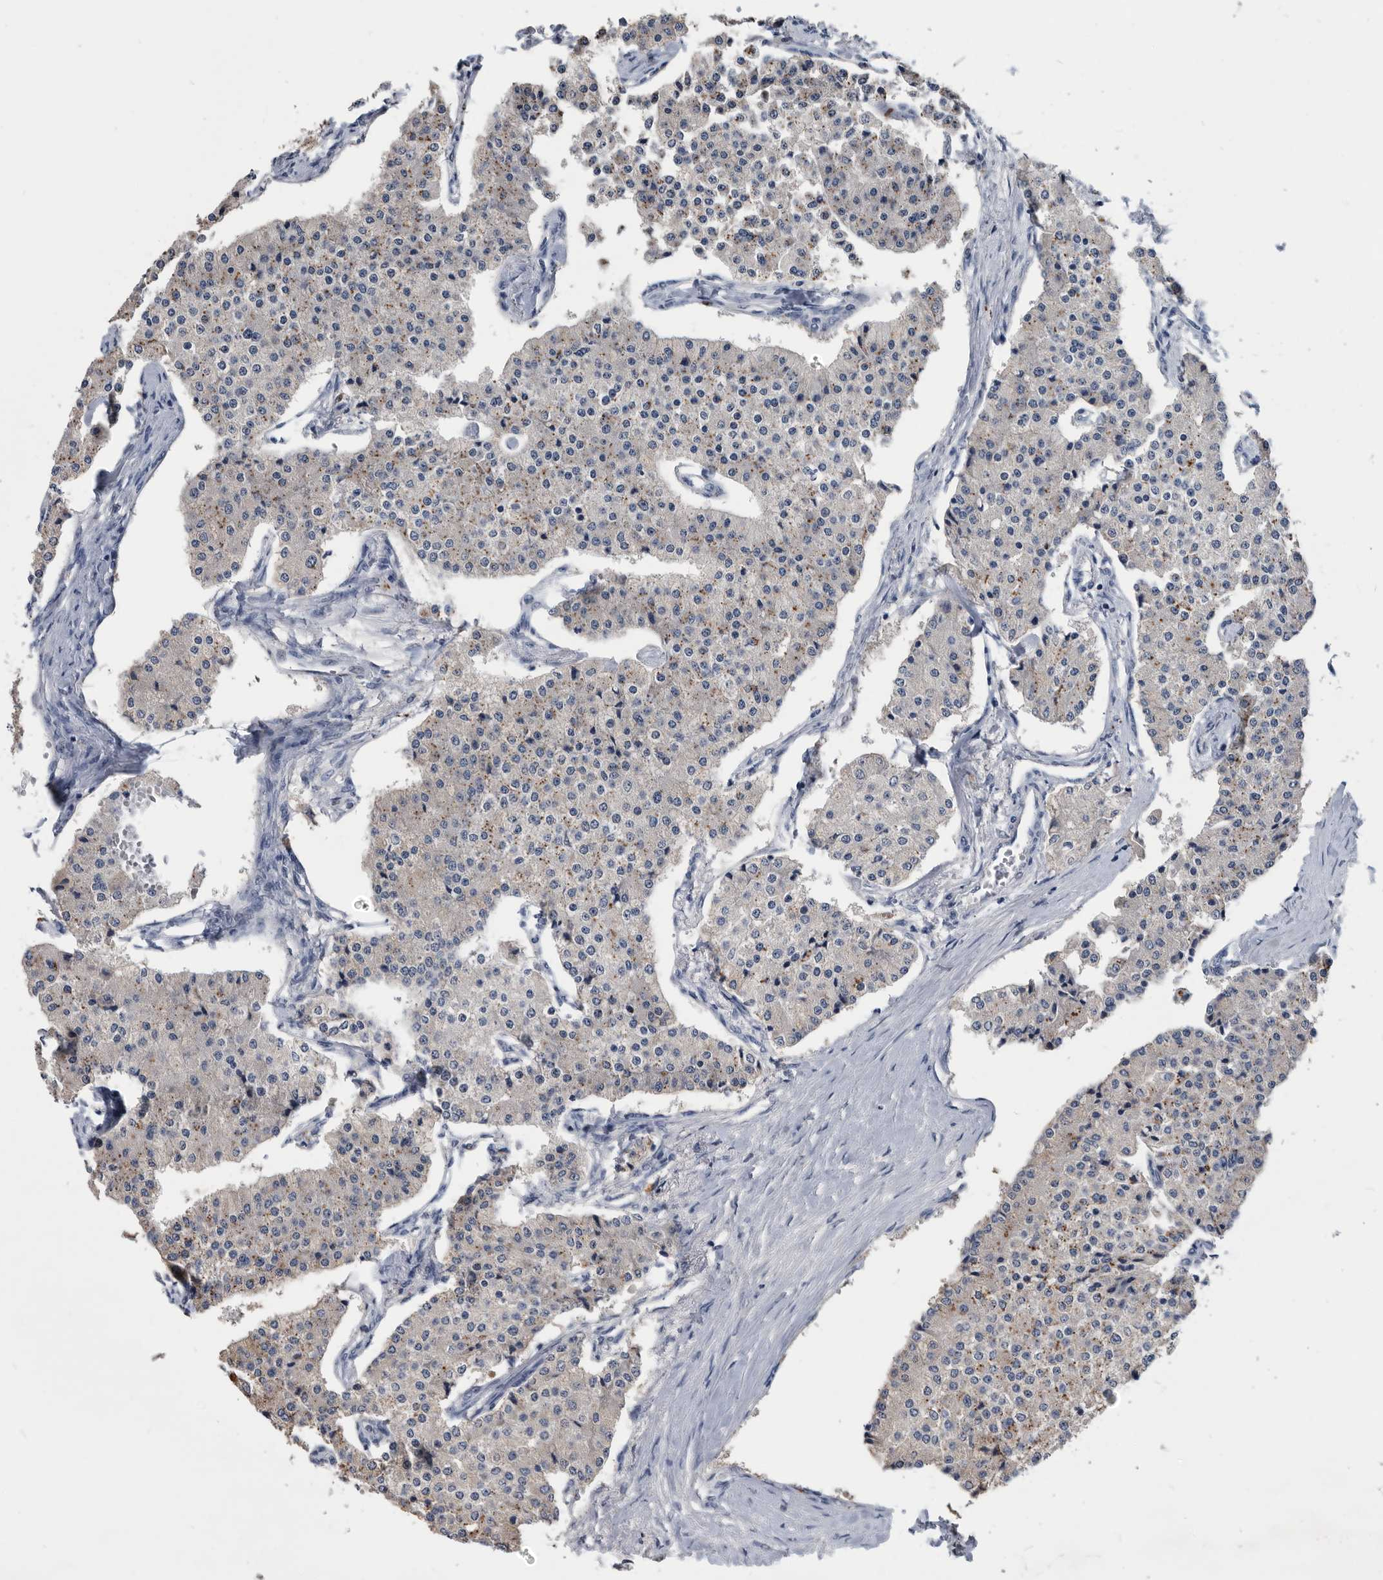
{"staining": {"intensity": "negative", "quantity": "none", "location": "none"}, "tissue": "carcinoid", "cell_type": "Tumor cells", "image_type": "cancer", "snomed": [{"axis": "morphology", "description": "Carcinoid, malignant, NOS"}, {"axis": "topography", "description": "Colon"}], "caption": "This is an IHC histopathology image of malignant carcinoid. There is no positivity in tumor cells.", "gene": "PDXK", "patient": {"sex": "female", "age": 52}}